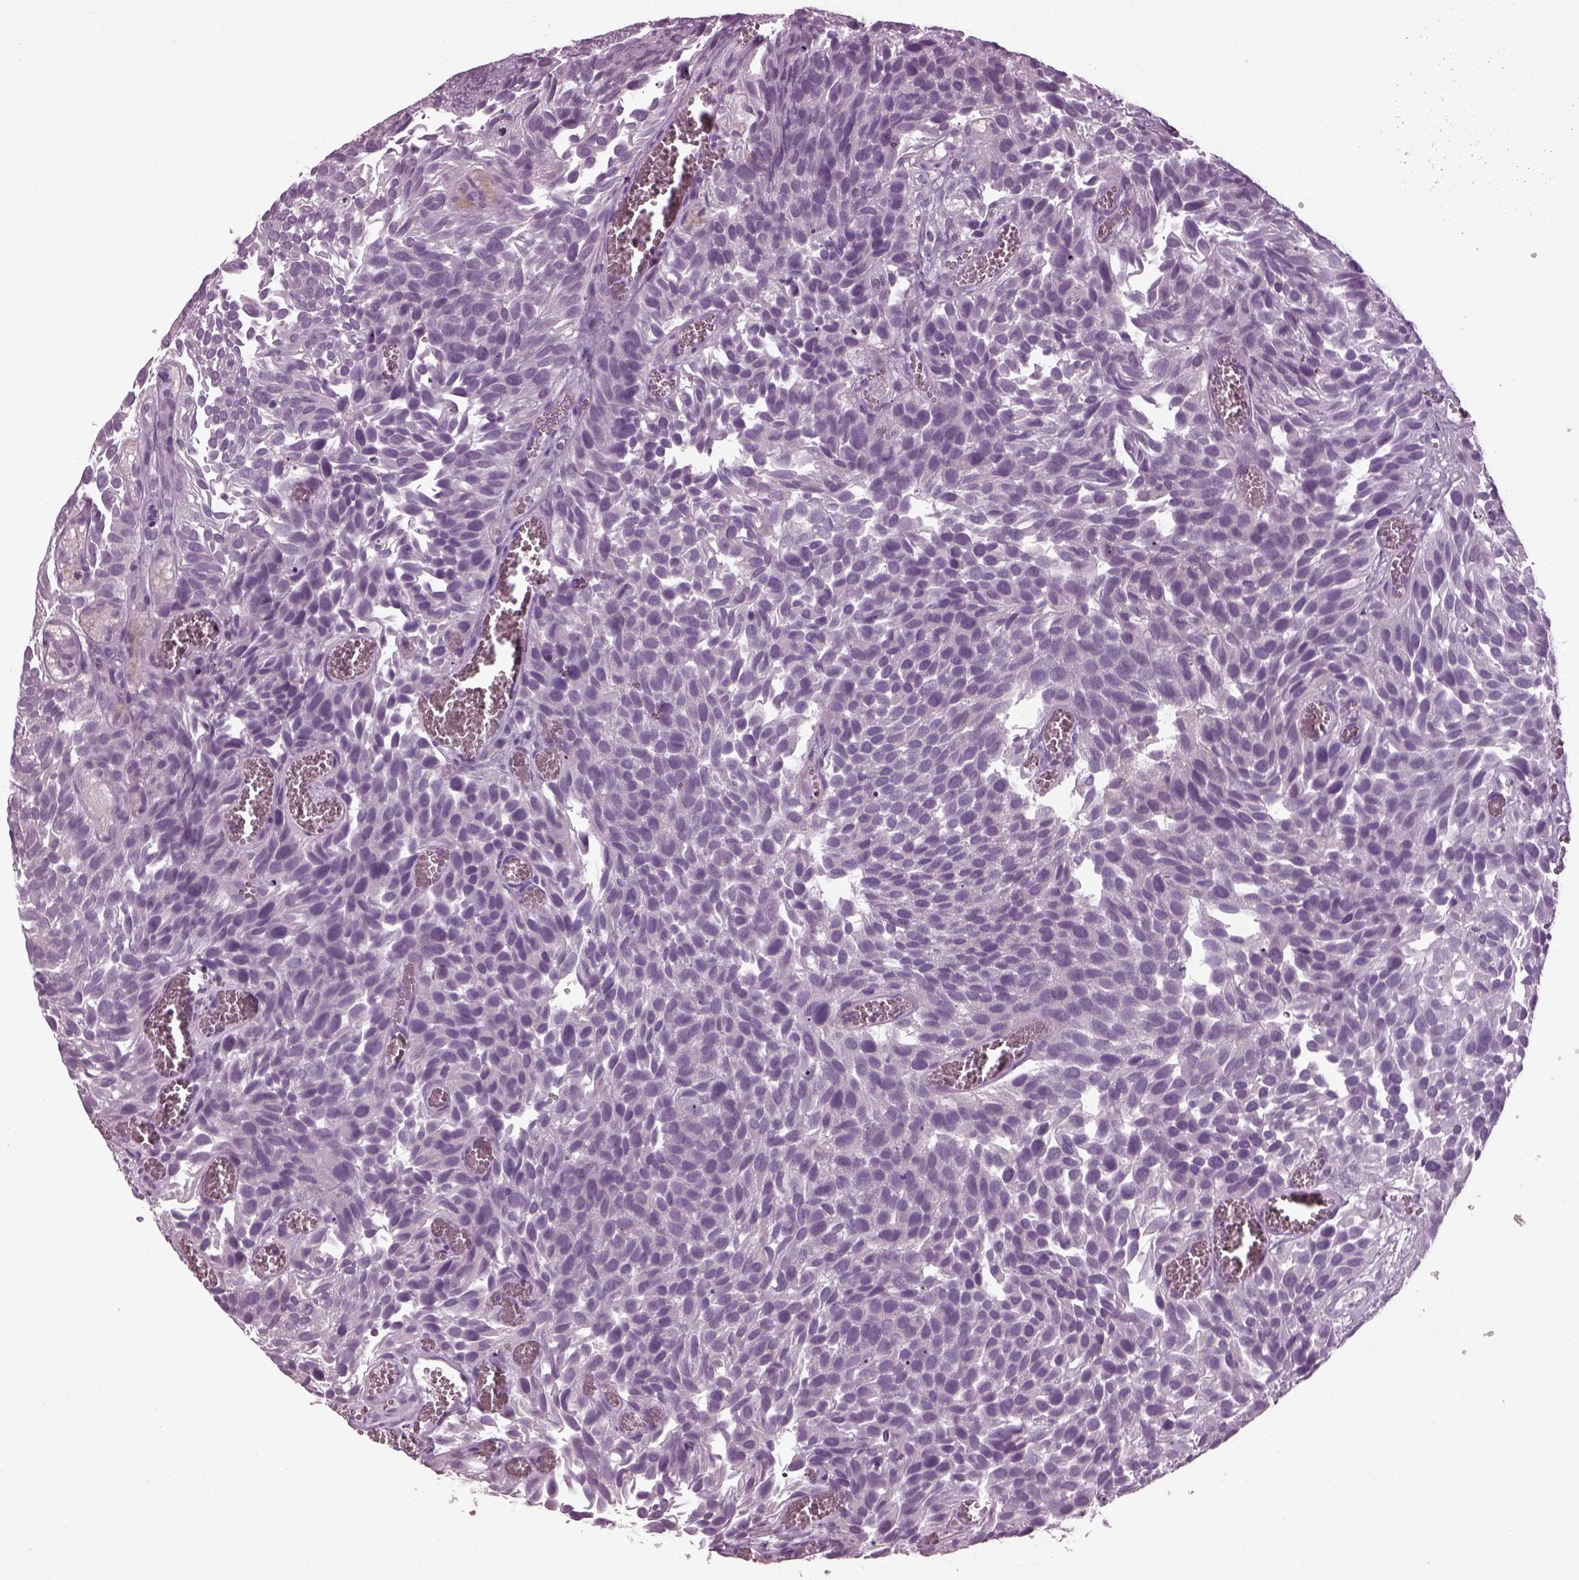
{"staining": {"intensity": "negative", "quantity": "none", "location": "none"}, "tissue": "urothelial cancer", "cell_type": "Tumor cells", "image_type": "cancer", "snomed": [{"axis": "morphology", "description": "Urothelial carcinoma, Low grade"}, {"axis": "topography", "description": "Urinary bladder"}], "caption": "This is an immunohistochemistry photomicrograph of human urothelial cancer. There is no expression in tumor cells.", "gene": "DPYSL5", "patient": {"sex": "female", "age": 69}}